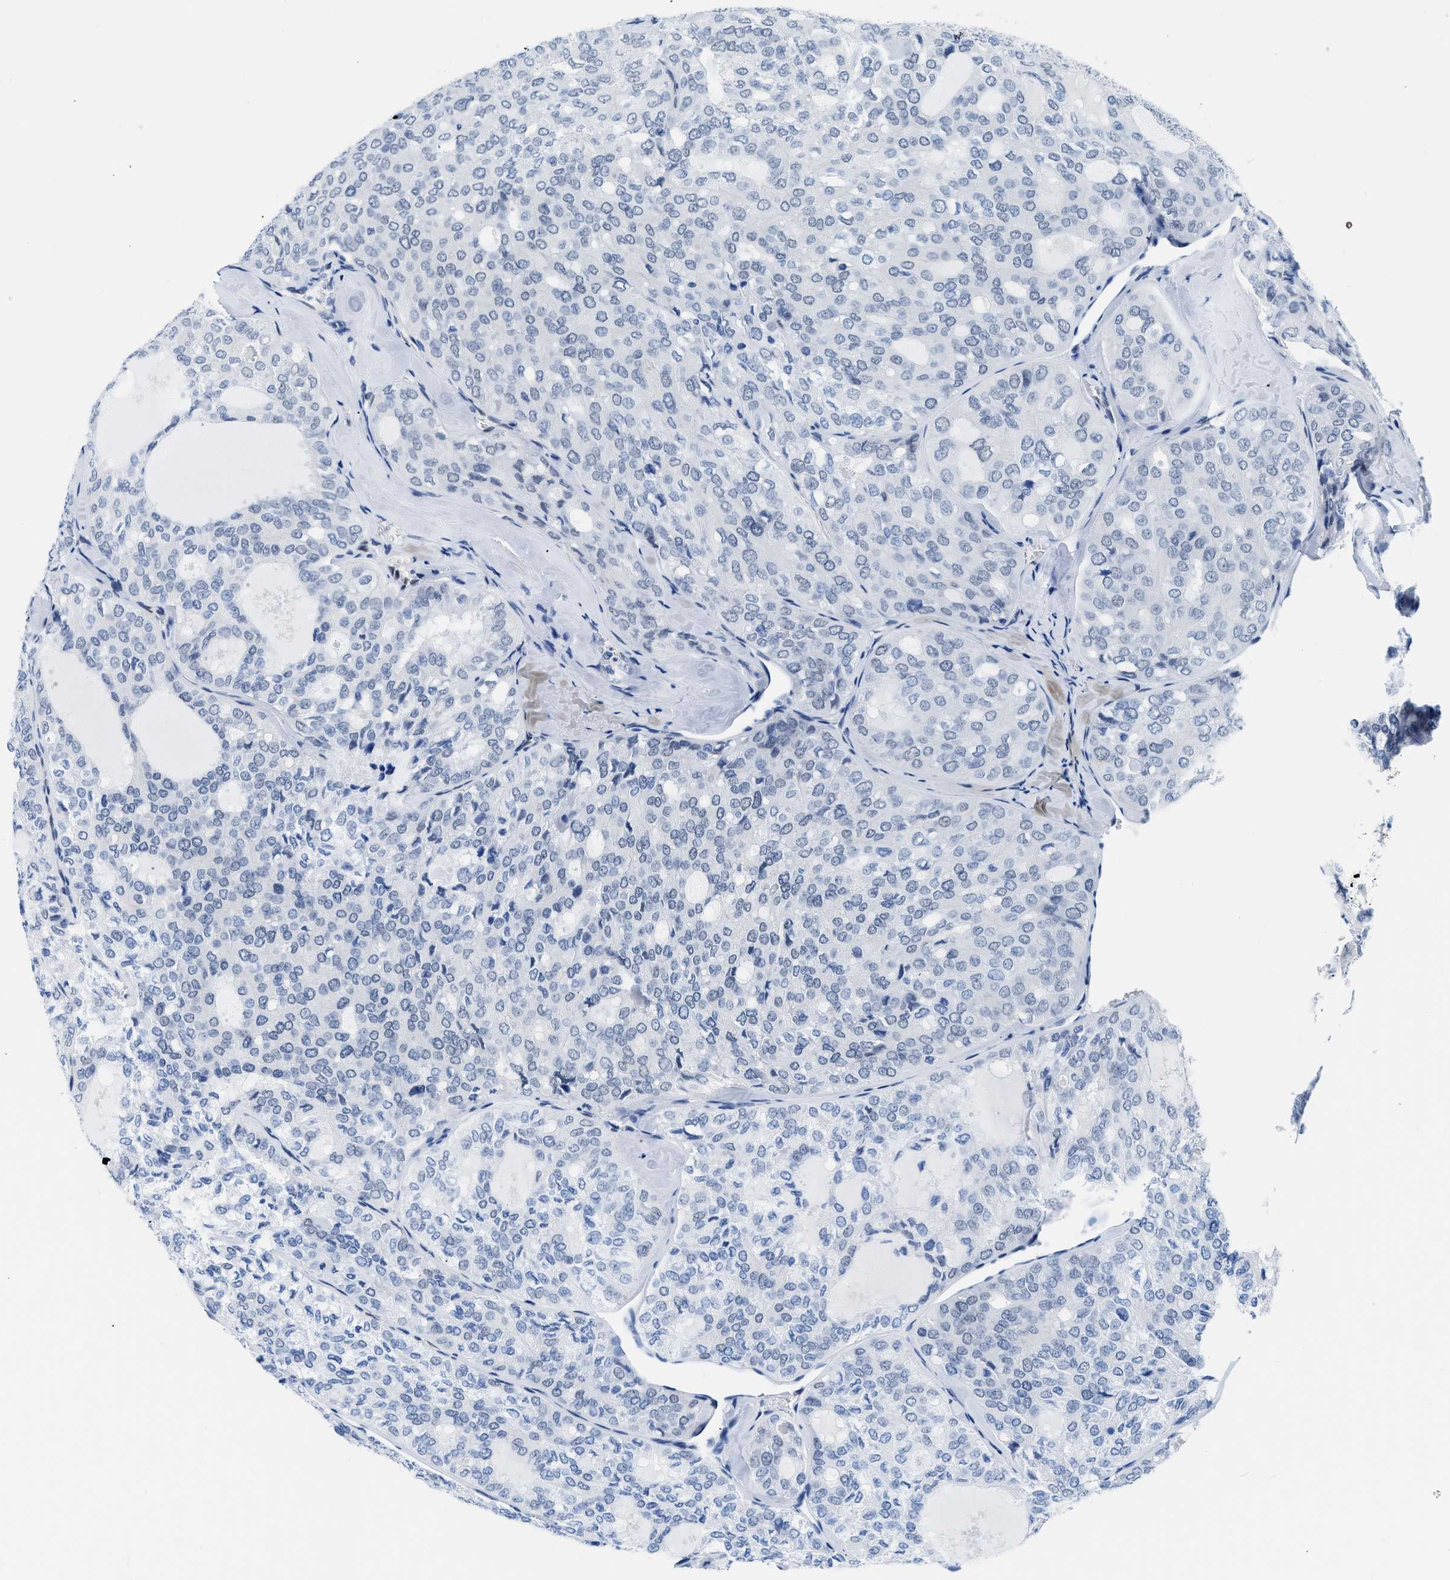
{"staining": {"intensity": "negative", "quantity": "none", "location": "none"}, "tissue": "thyroid cancer", "cell_type": "Tumor cells", "image_type": "cancer", "snomed": [{"axis": "morphology", "description": "Follicular adenoma carcinoma, NOS"}, {"axis": "topography", "description": "Thyroid gland"}], "caption": "IHC of thyroid follicular adenoma carcinoma demonstrates no expression in tumor cells.", "gene": "CTBP1", "patient": {"sex": "male", "age": 75}}